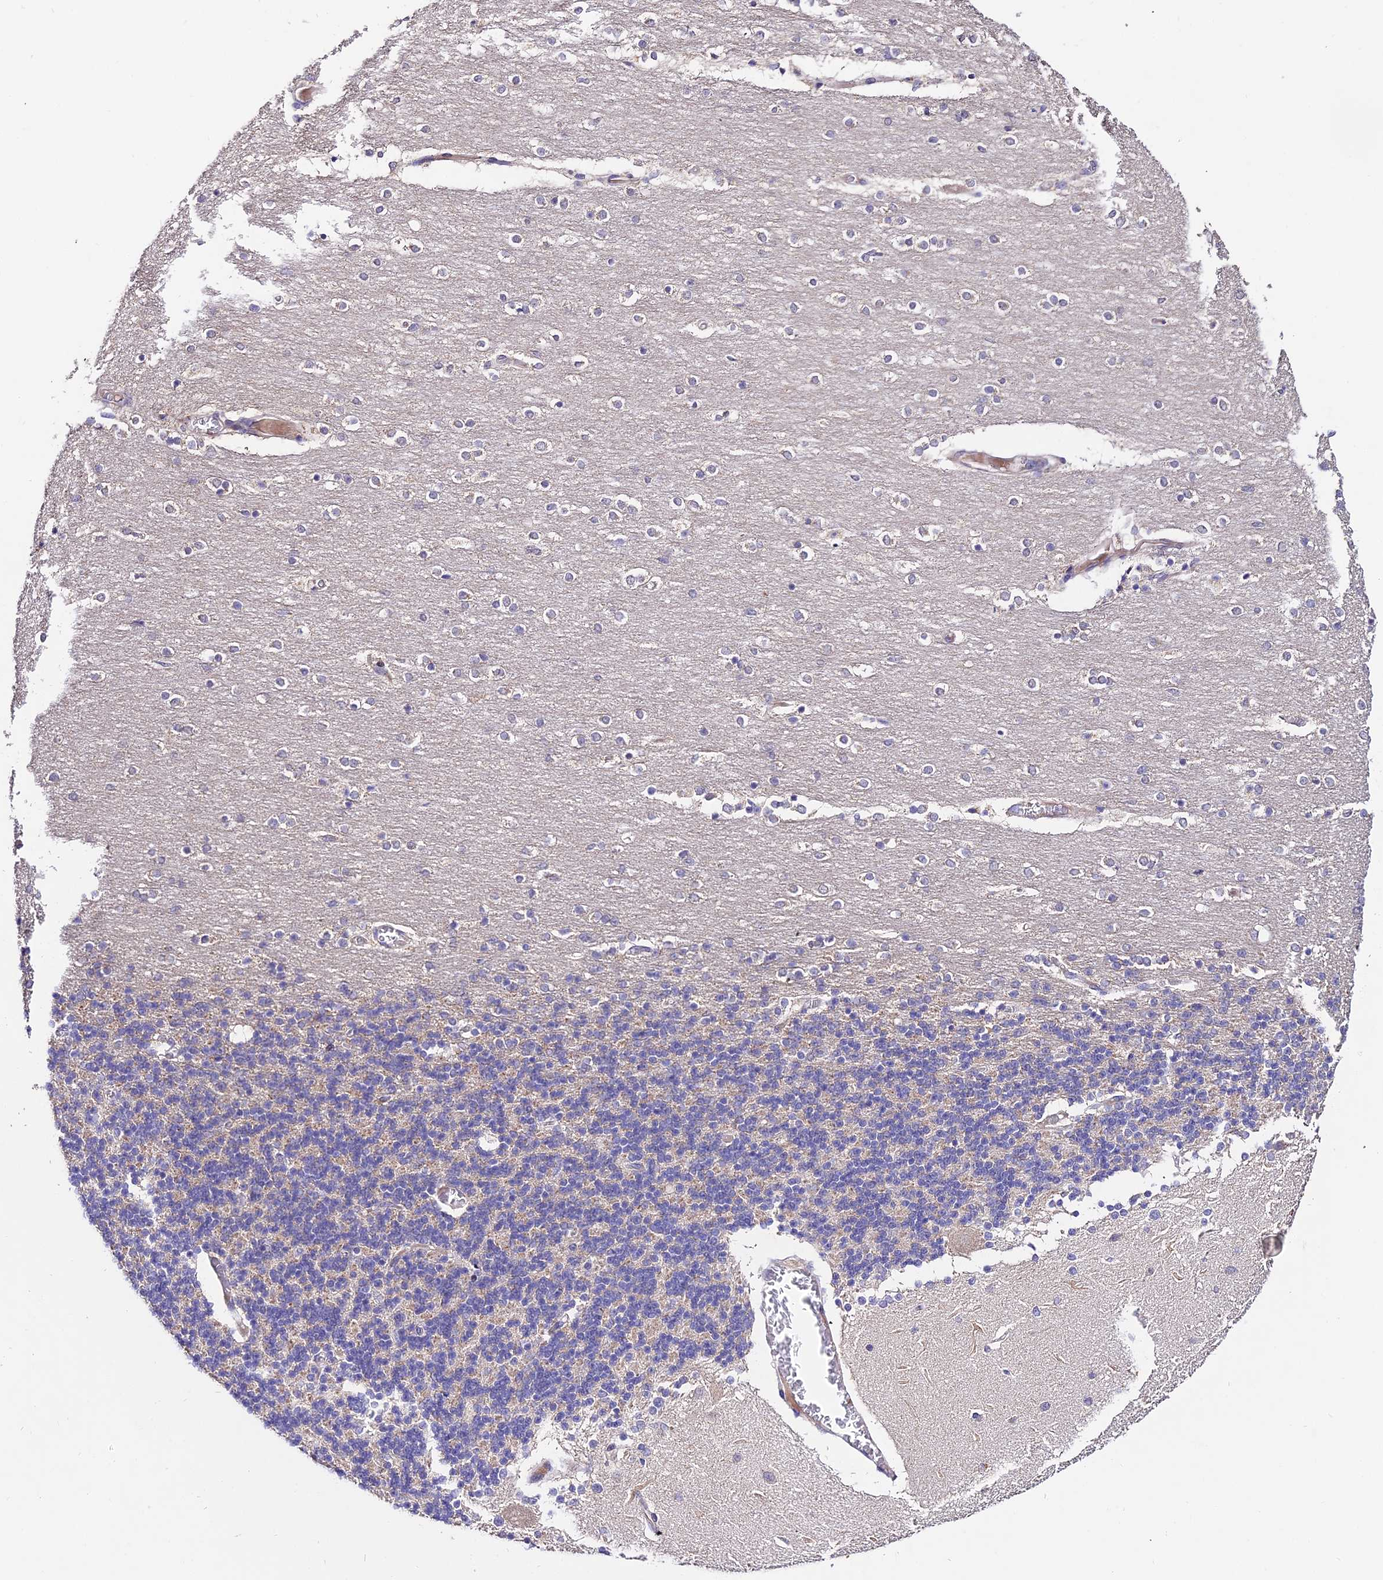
{"staining": {"intensity": "negative", "quantity": "none", "location": "none"}, "tissue": "cerebellum", "cell_type": "Cells in granular layer", "image_type": "normal", "snomed": [{"axis": "morphology", "description": "Normal tissue, NOS"}, {"axis": "topography", "description": "Cerebellum"}], "caption": "This is a image of immunohistochemistry staining of unremarkable cerebellum, which shows no expression in cells in granular layer. The staining was performed using DAB (3,3'-diaminobenzidine) to visualize the protein expression in brown, while the nuclei were stained in blue with hematoxylin (Magnification: 20x).", "gene": "WDR5B", "patient": {"sex": "female", "age": 54}}